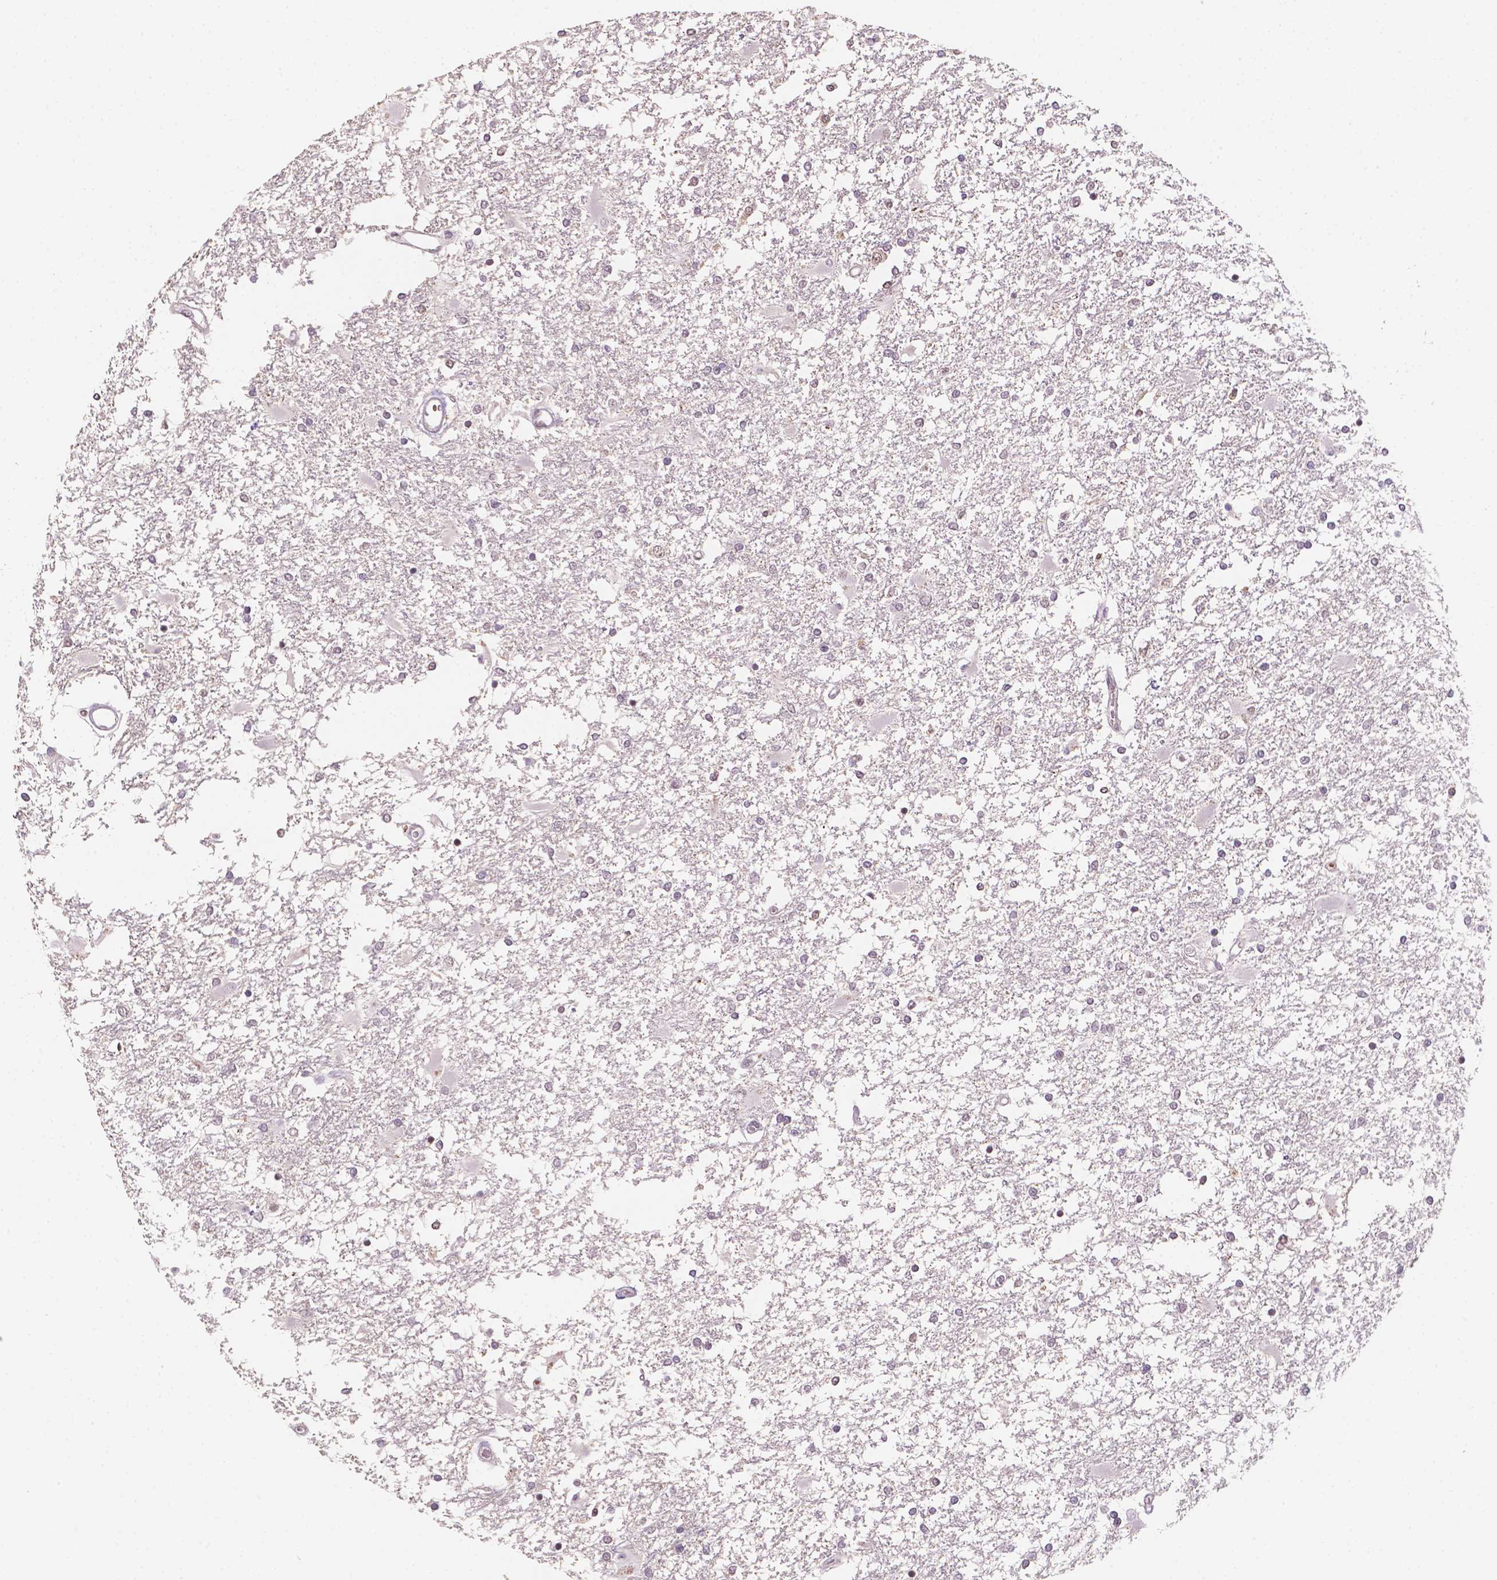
{"staining": {"intensity": "negative", "quantity": "none", "location": "none"}, "tissue": "glioma", "cell_type": "Tumor cells", "image_type": "cancer", "snomed": [{"axis": "morphology", "description": "Glioma, malignant, High grade"}, {"axis": "topography", "description": "Cerebral cortex"}], "caption": "The immunohistochemistry (IHC) photomicrograph has no significant staining in tumor cells of glioma tissue.", "gene": "SHLD3", "patient": {"sex": "male", "age": 79}}